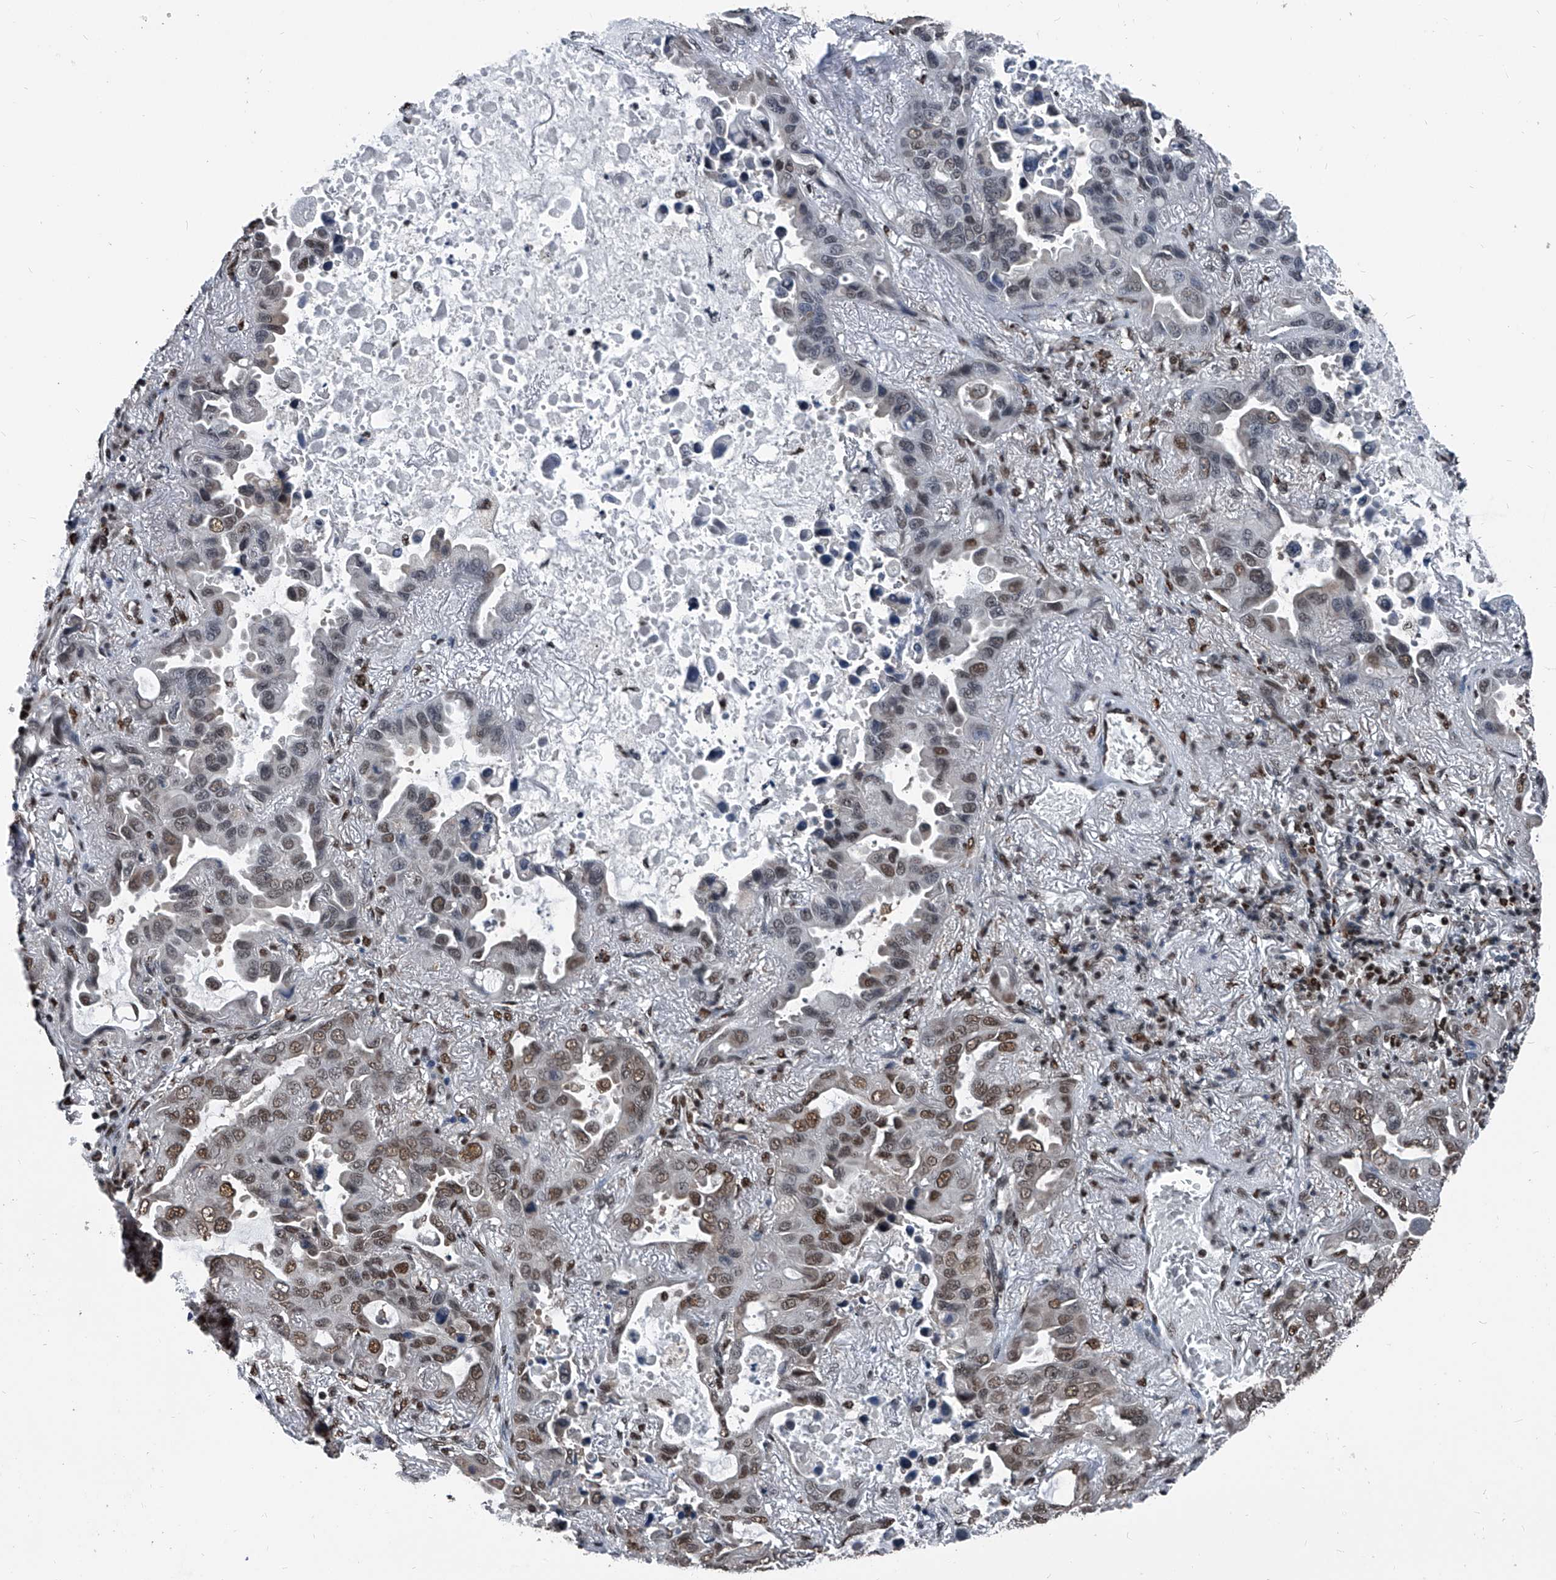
{"staining": {"intensity": "moderate", "quantity": "25%-75%", "location": "nuclear"}, "tissue": "lung cancer", "cell_type": "Tumor cells", "image_type": "cancer", "snomed": [{"axis": "morphology", "description": "Adenocarcinoma, NOS"}, {"axis": "topography", "description": "Lung"}], "caption": "This photomicrograph exhibits IHC staining of lung adenocarcinoma, with medium moderate nuclear staining in about 25%-75% of tumor cells.", "gene": "FKBP5", "patient": {"sex": "male", "age": 64}}